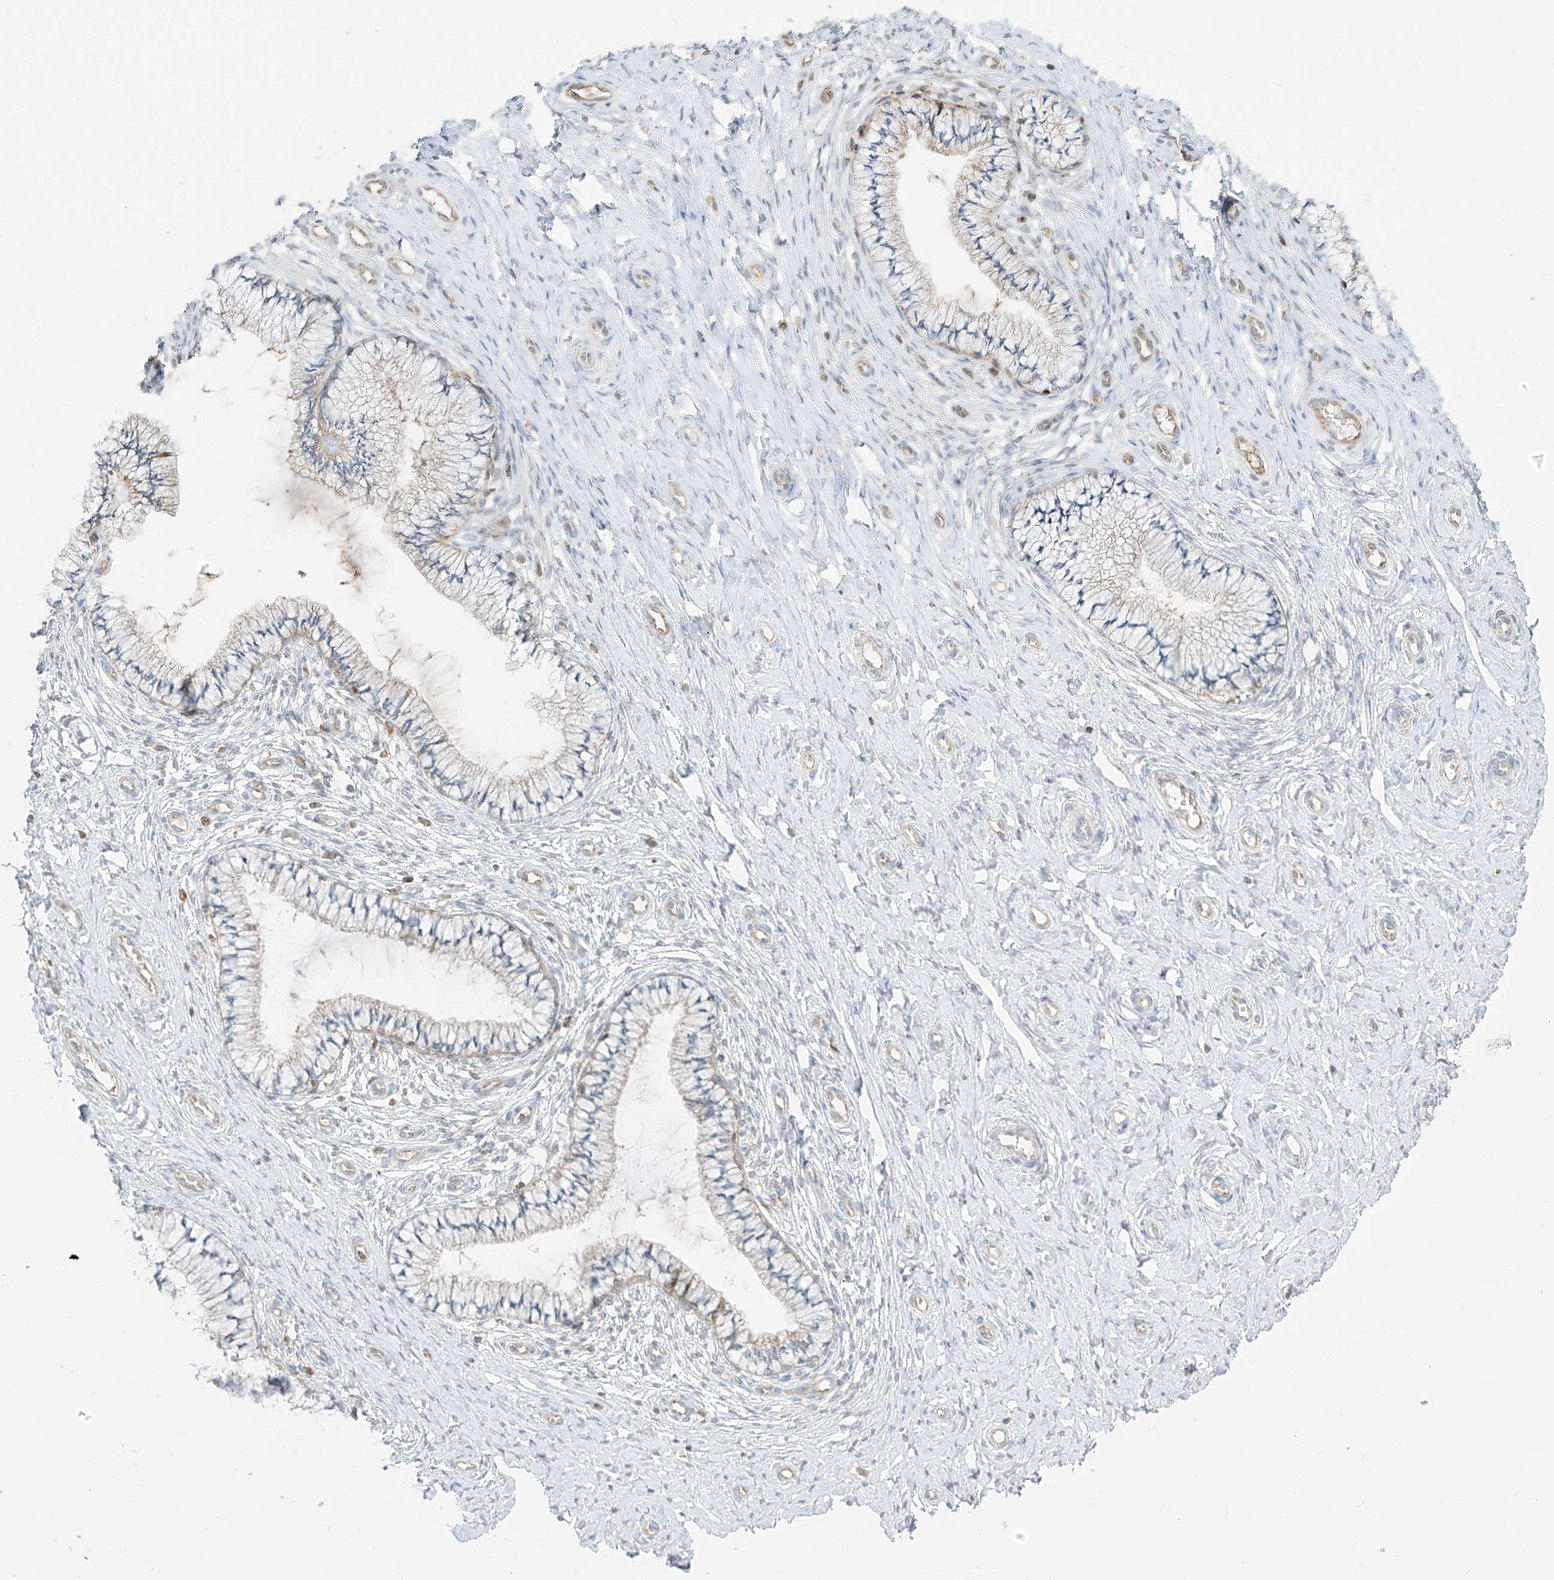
{"staining": {"intensity": "weak", "quantity": "<25%", "location": "cytoplasmic/membranous"}, "tissue": "cervix", "cell_type": "Glandular cells", "image_type": "normal", "snomed": [{"axis": "morphology", "description": "Normal tissue, NOS"}, {"axis": "topography", "description": "Cervix"}], "caption": "A high-resolution micrograph shows IHC staining of benign cervix, which shows no significant staining in glandular cells.", "gene": "ETHE1", "patient": {"sex": "female", "age": 36}}